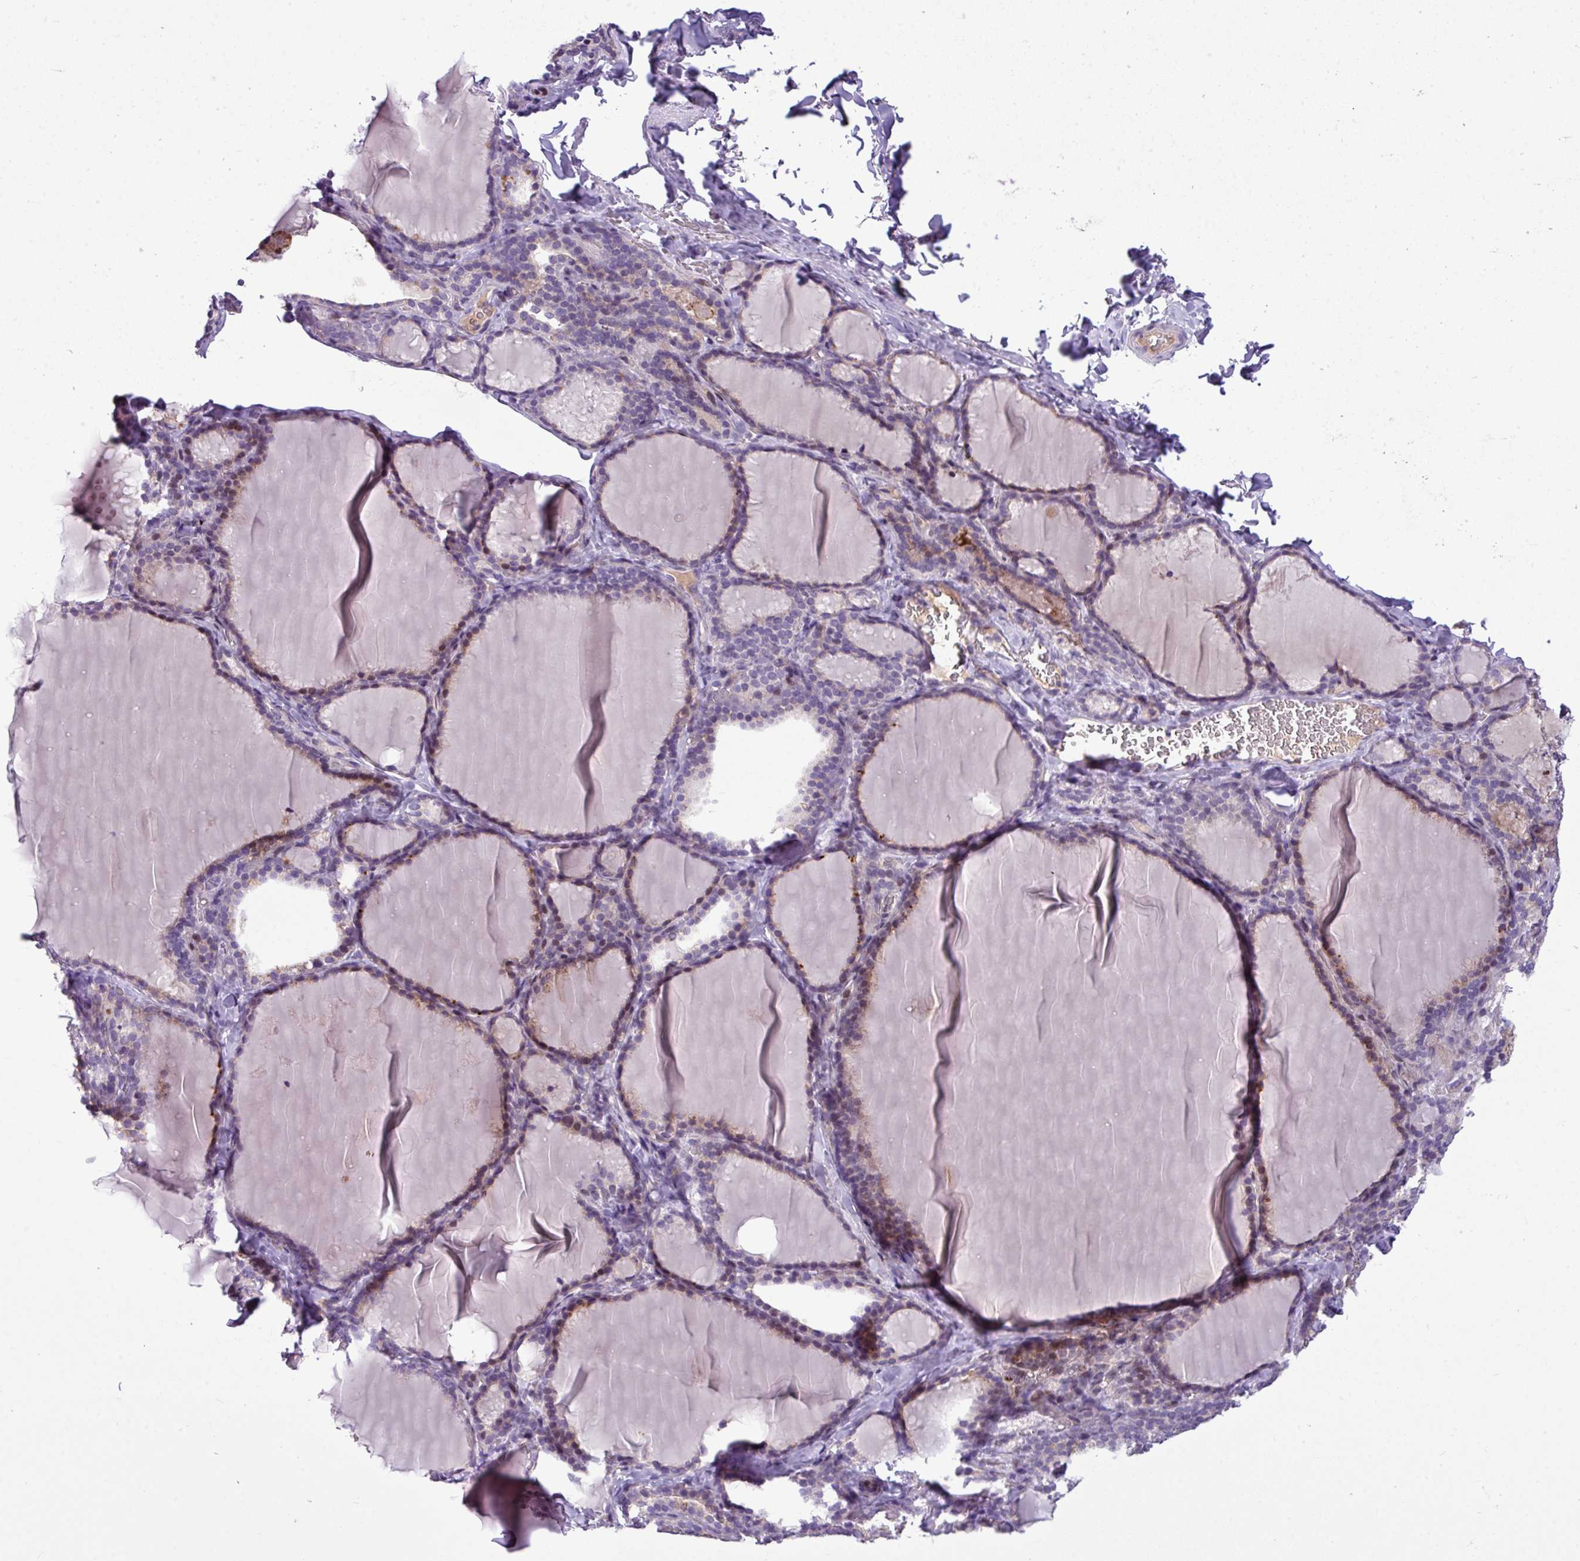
{"staining": {"intensity": "weak", "quantity": "<25%", "location": "cytoplasmic/membranous"}, "tissue": "thyroid gland", "cell_type": "Glandular cells", "image_type": "normal", "snomed": [{"axis": "morphology", "description": "Normal tissue, NOS"}, {"axis": "topography", "description": "Thyroid gland"}], "caption": "Protein analysis of unremarkable thyroid gland exhibits no significant staining in glandular cells.", "gene": "IL17A", "patient": {"sex": "female", "age": 31}}